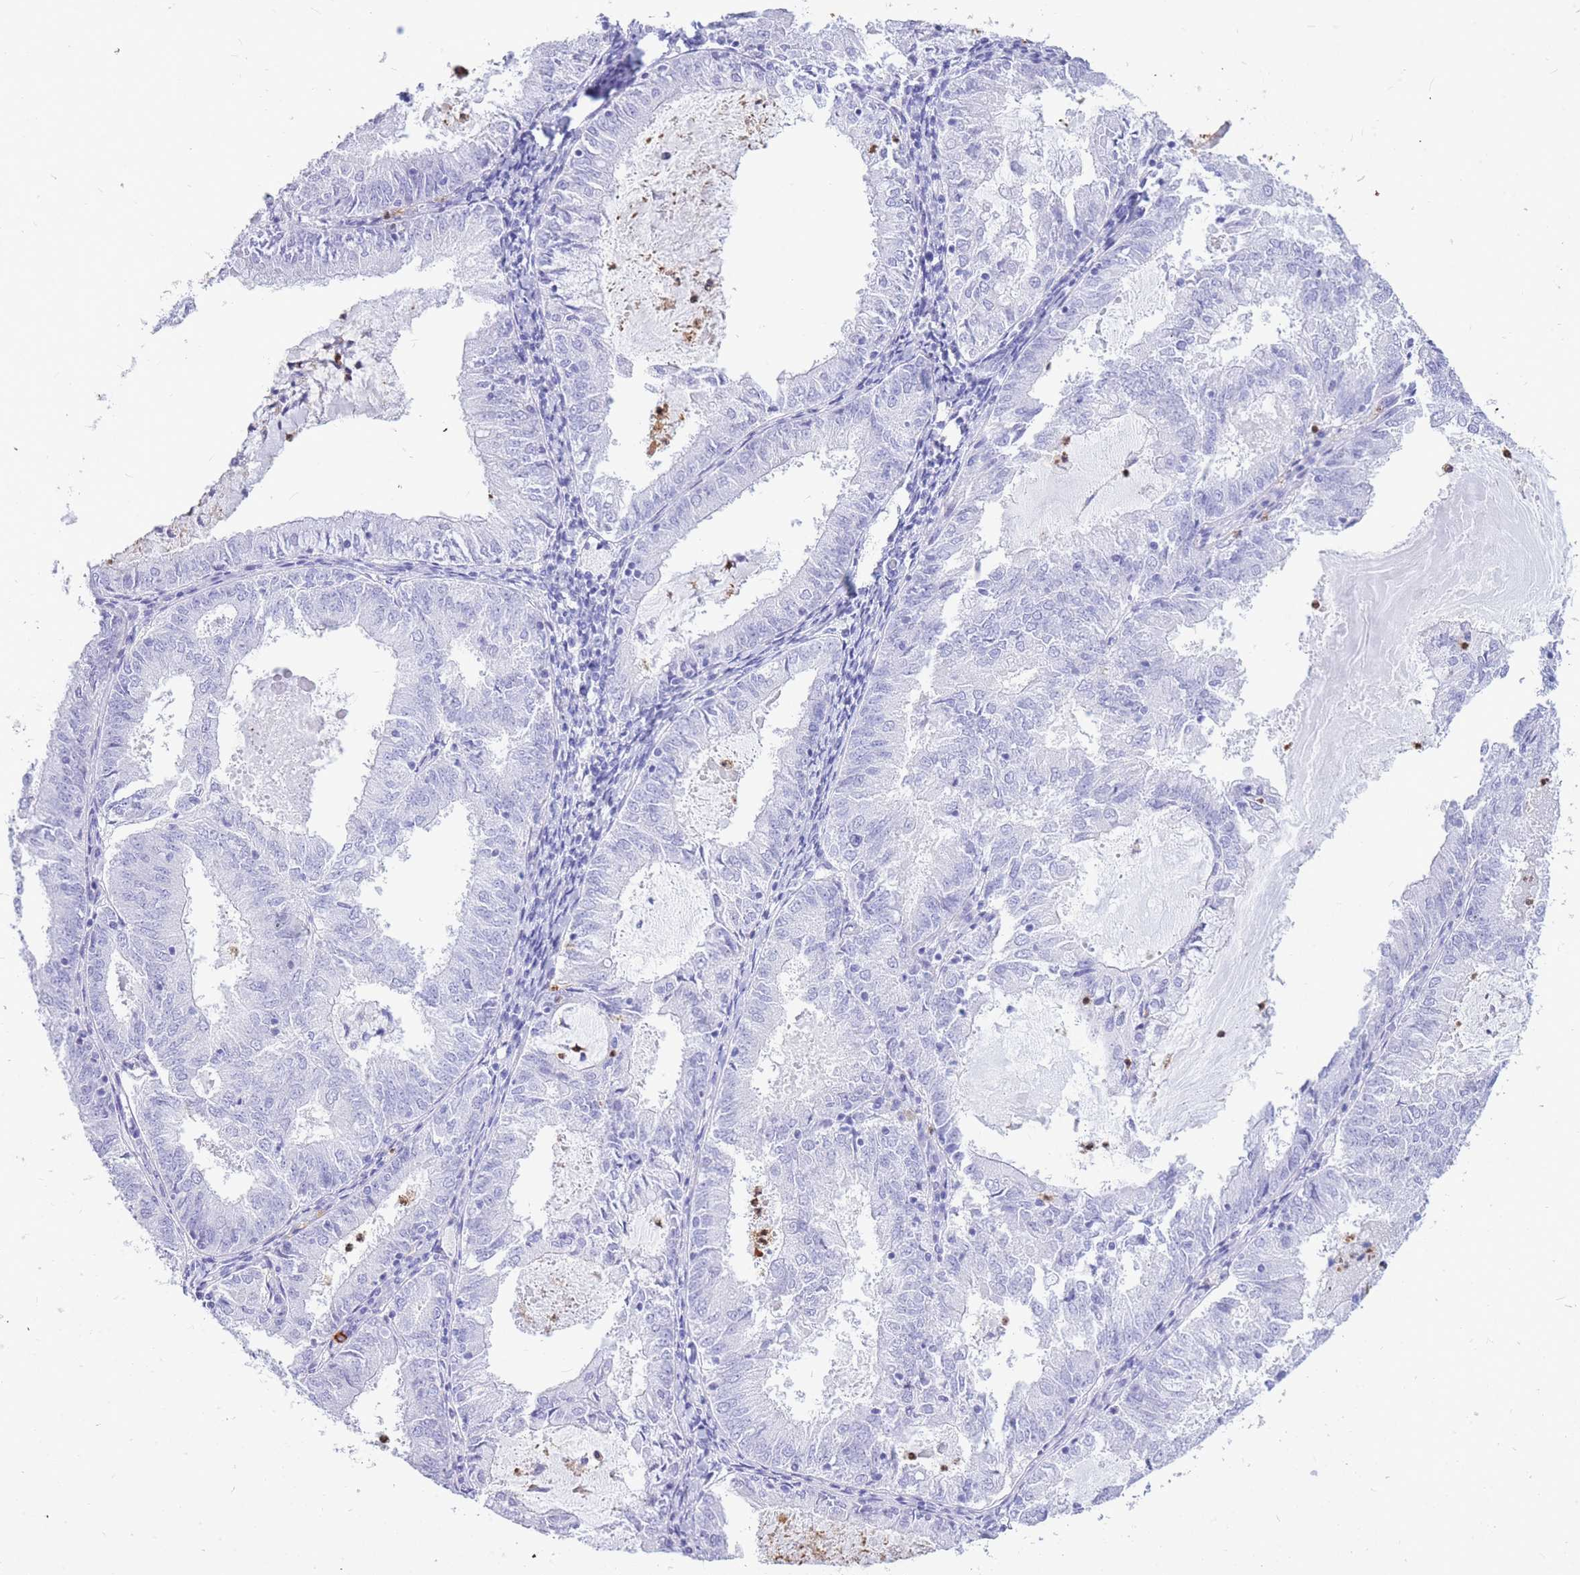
{"staining": {"intensity": "negative", "quantity": "none", "location": "none"}, "tissue": "endometrial cancer", "cell_type": "Tumor cells", "image_type": "cancer", "snomed": [{"axis": "morphology", "description": "Adenocarcinoma, NOS"}, {"axis": "topography", "description": "Endometrium"}], "caption": "Immunohistochemical staining of human adenocarcinoma (endometrial) shows no significant expression in tumor cells.", "gene": "HERC1", "patient": {"sex": "female", "age": 57}}